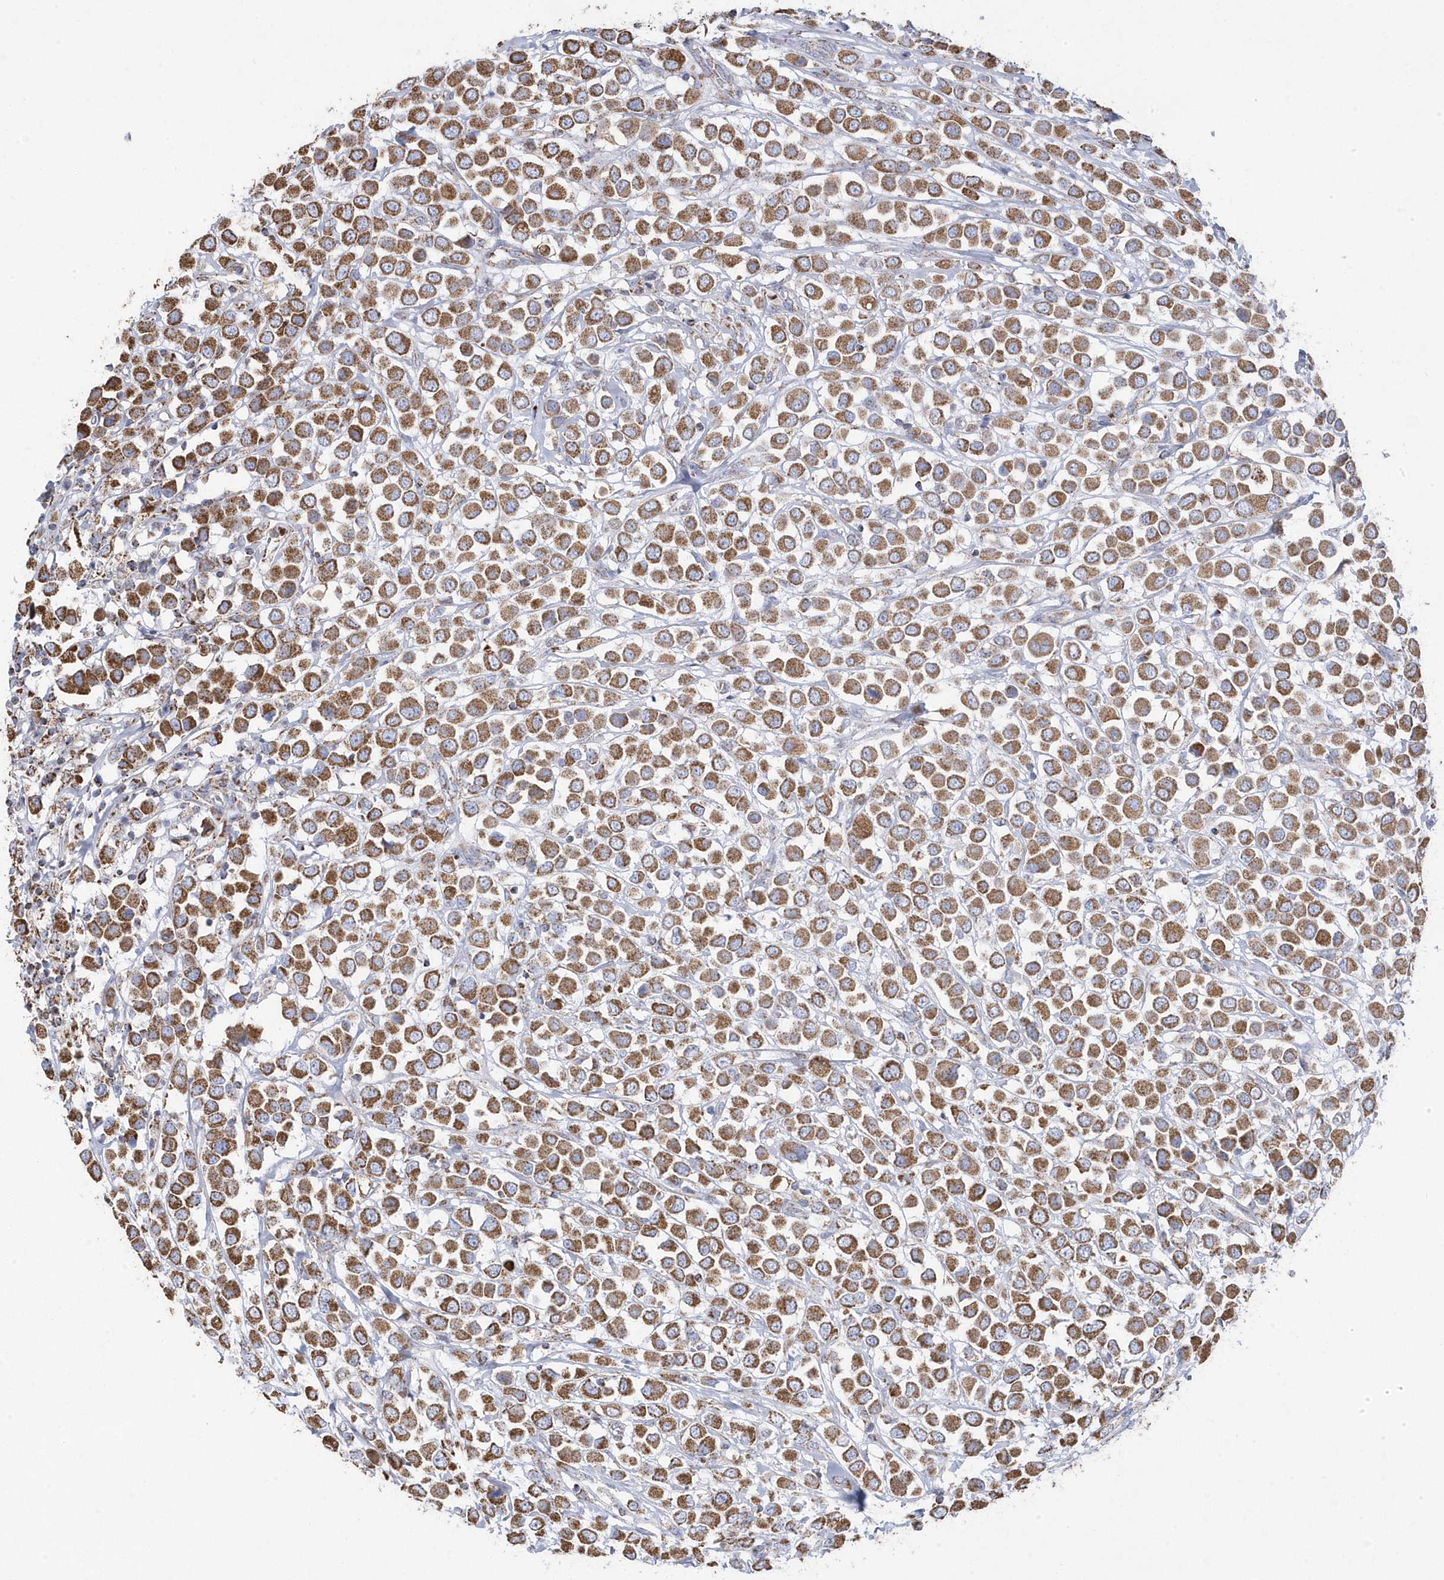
{"staining": {"intensity": "moderate", "quantity": ">75%", "location": "cytoplasmic/membranous"}, "tissue": "breast cancer", "cell_type": "Tumor cells", "image_type": "cancer", "snomed": [{"axis": "morphology", "description": "Duct carcinoma"}, {"axis": "topography", "description": "Breast"}], "caption": "Protein analysis of breast infiltrating ductal carcinoma tissue displays moderate cytoplasmic/membranous staining in approximately >75% of tumor cells. (DAB (3,3'-diaminobenzidine) IHC with brightfield microscopy, high magnification).", "gene": "GTPBP8", "patient": {"sex": "female", "age": 61}}